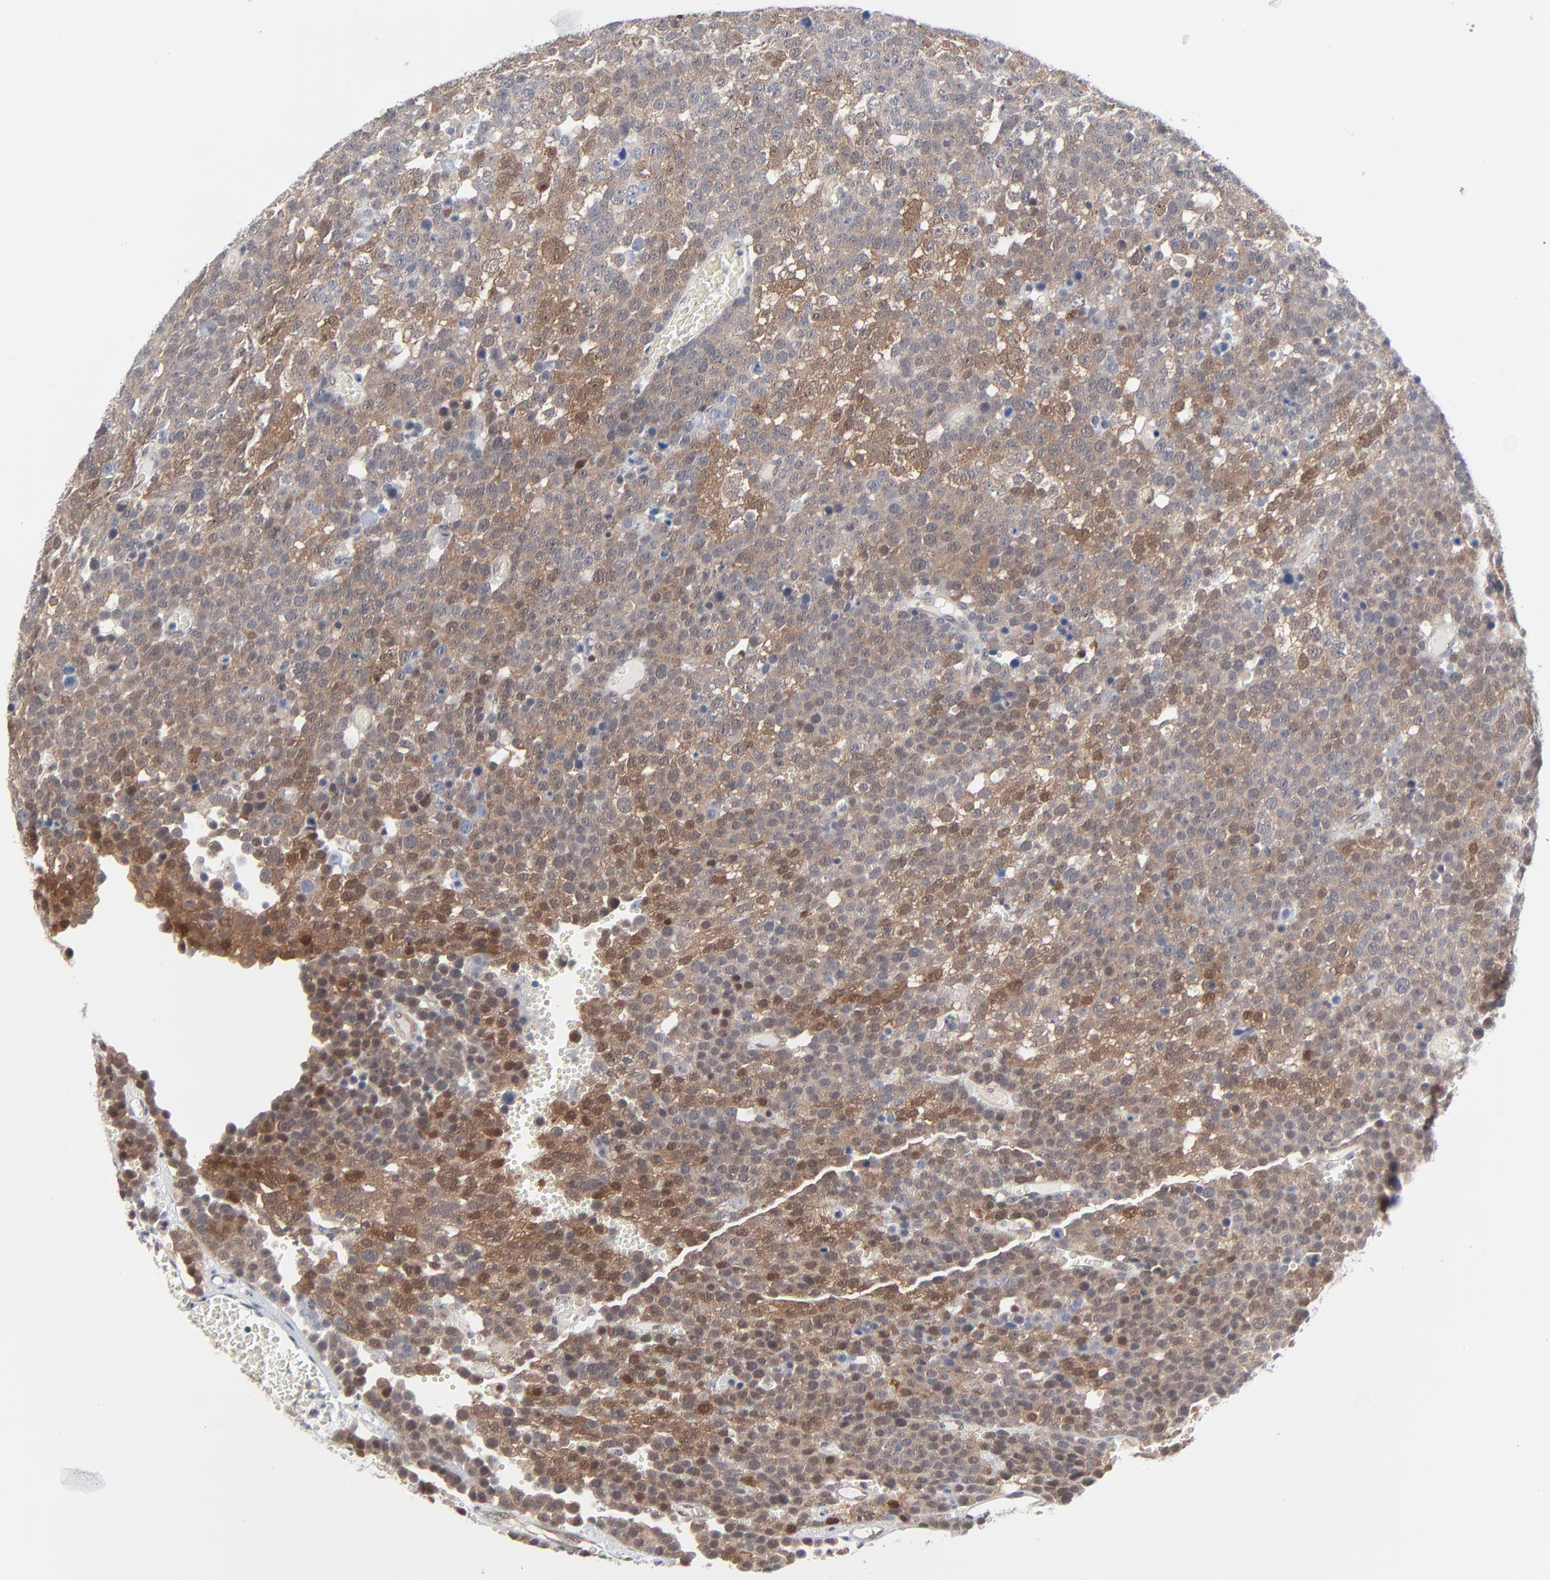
{"staining": {"intensity": "moderate", "quantity": "25%-75%", "location": "cytoplasmic/membranous,nuclear"}, "tissue": "testis cancer", "cell_type": "Tumor cells", "image_type": "cancer", "snomed": [{"axis": "morphology", "description": "Seminoma, NOS"}, {"axis": "topography", "description": "Testis"}], "caption": "Protein staining of seminoma (testis) tissue demonstrates moderate cytoplasmic/membranous and nuclear positivity in about 25%-75% of tumor cells.", "gene": "RPS6KB1", "patient": {"sex": "male", "age": 71}}